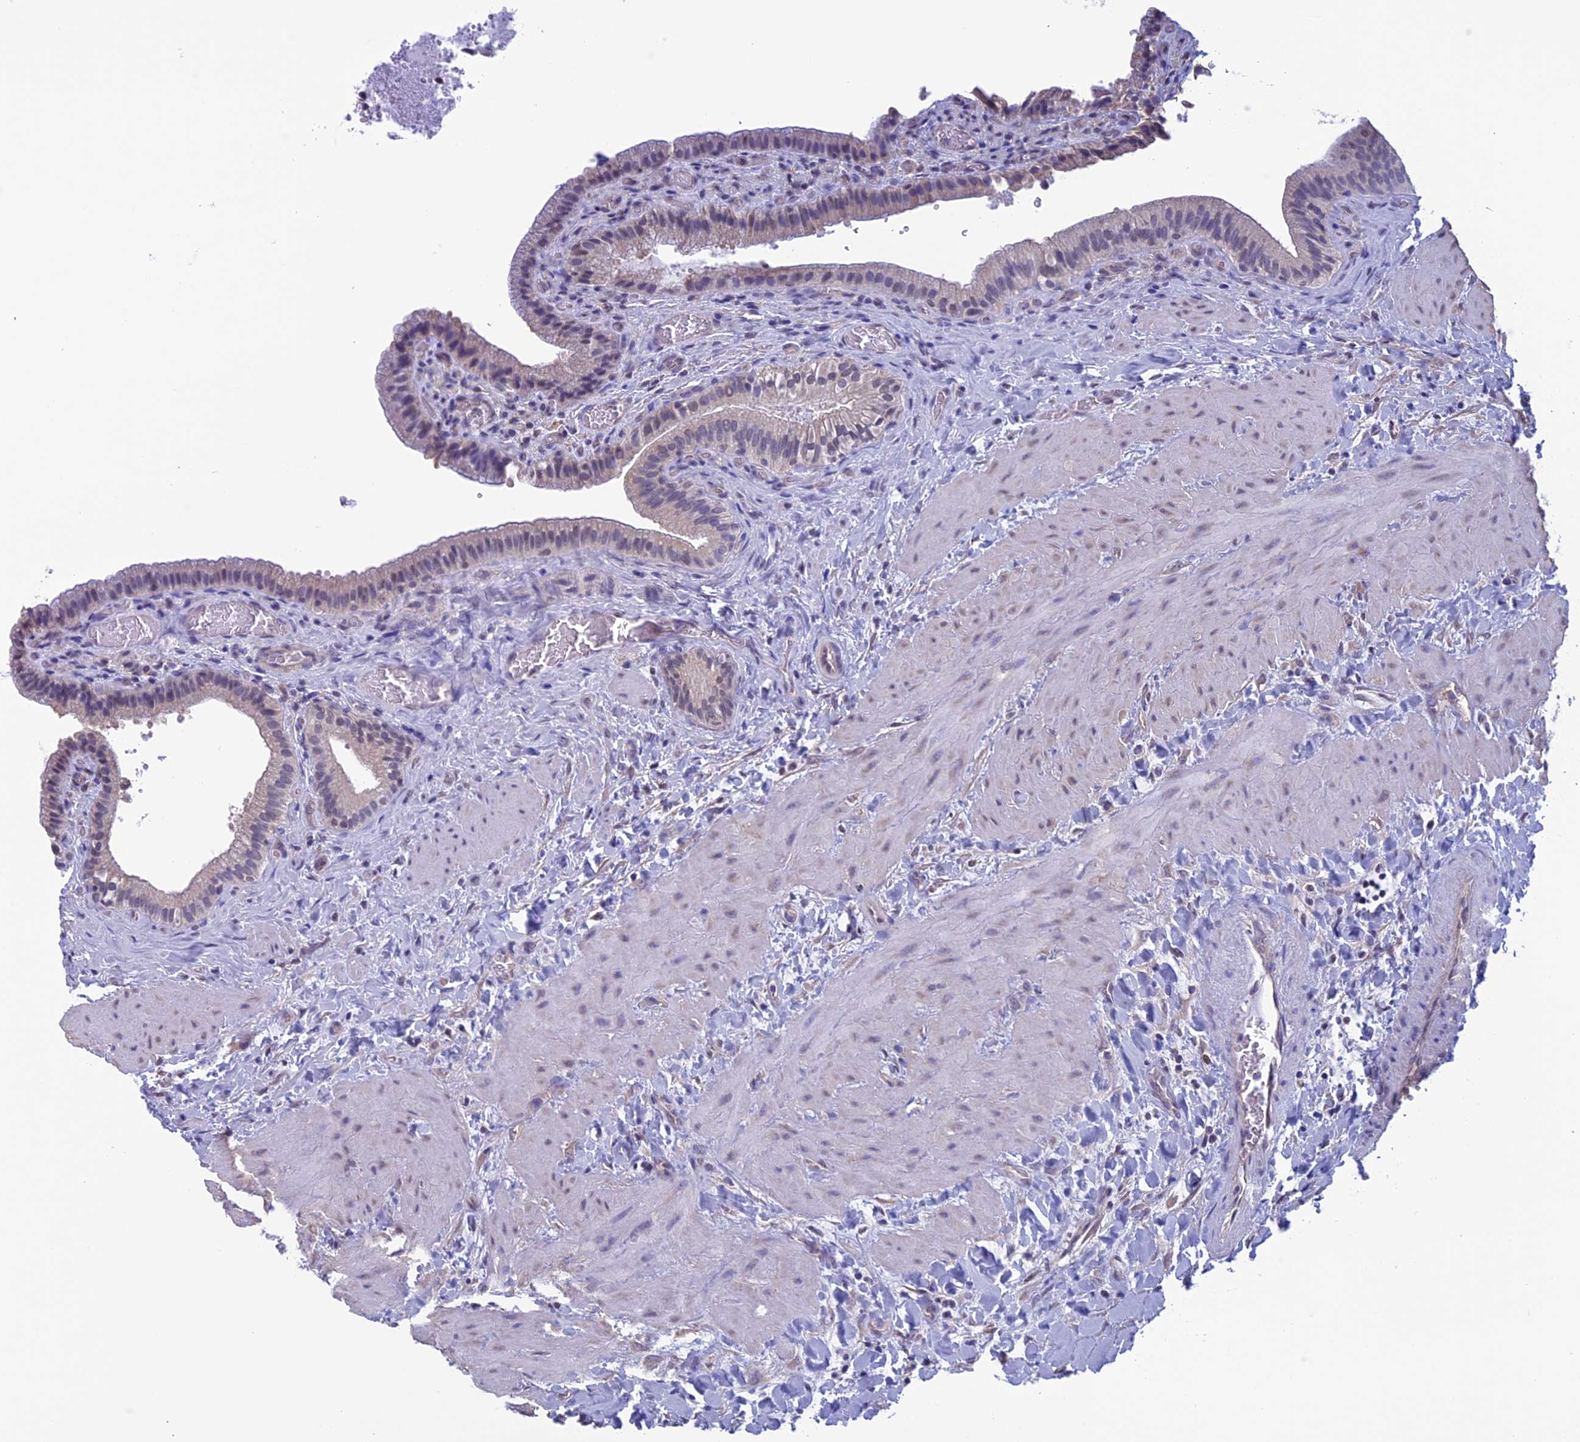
{"staining": {"intensity": "weak", "quantity": "<25%", "location": "cytoplasmic/membranous,nuclear"}, "tissue": "gallbladder", "cell_type": "Glandular cells", "image_type": "normal", "snomed": [{"axis": "morphology", "description": "Normal tissue, NOS"}, {"axis": "topography", "description": "Gallbladder"}], "caption": "An image of human gallbladder is negative for staining in glandular cells. (DAB immunohistochemistry (IHC), high magnification).", "gene": "SLC1A6", "patient": {"sex": "male", "age": 24}}